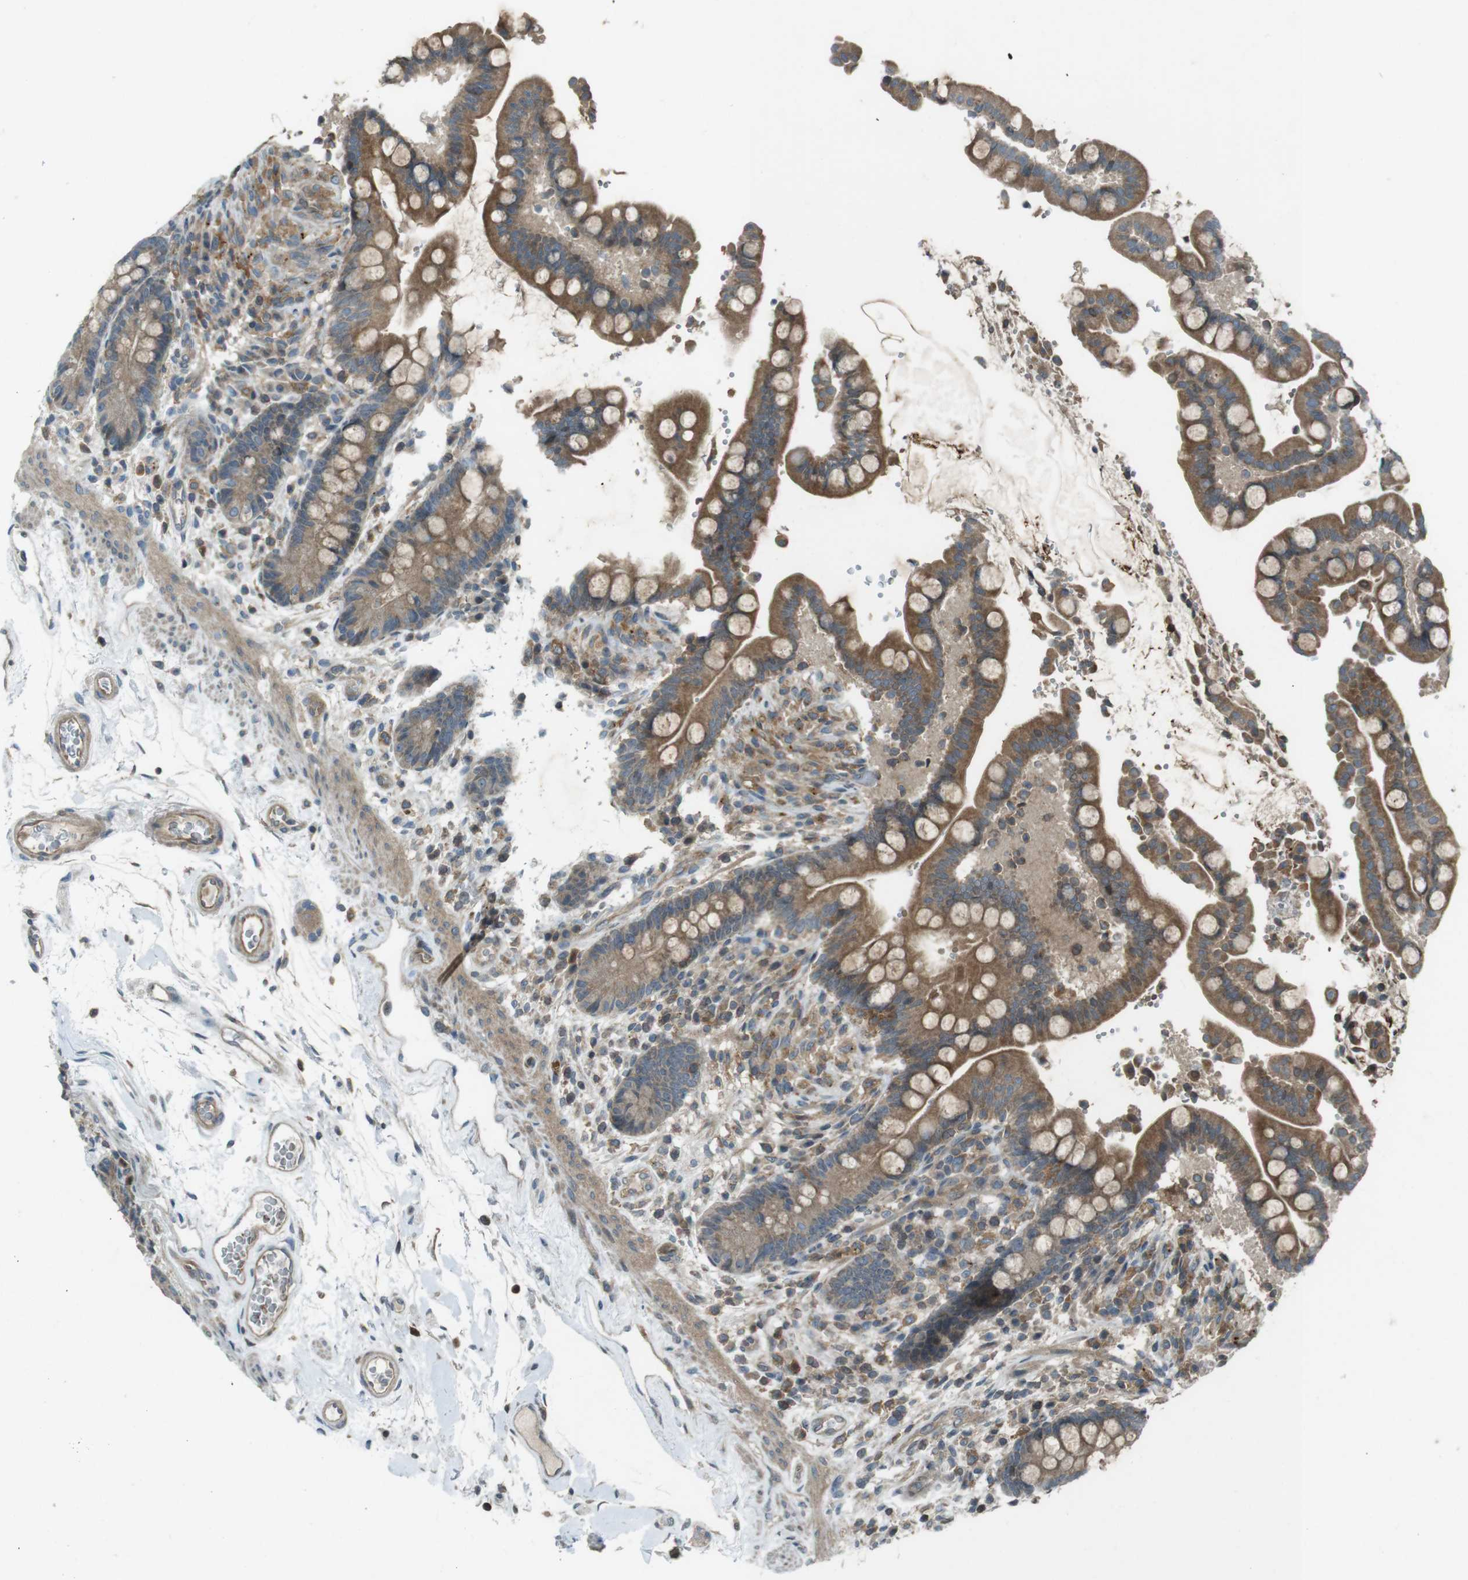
{"staining": {"intensity": "moderate", "quantity": ">75%", "location": "cytoplasmic/membranous"}, "tissue": "colon", "cell_type": "Endothelial cells", "image_type": "normal", "snomed": [{"axis": "morphology", "description": "Normal tissue, NOS"}, {"axis": "topography", "description": "Colon"}], "caption": "Protein expression analysis of normal human colon reveals moderate cytoplasmic/membranous expression in about >75% of endothelial cells. The staining was performed using DAB (3,3'-diaminobenzidine) to visualize the protein expression in brown, while the nuclei were stained in blue with hematoxylin (Magnification: 20x).", "gene": "ZYX", "patient": {"sex": "male", "age": 73}}